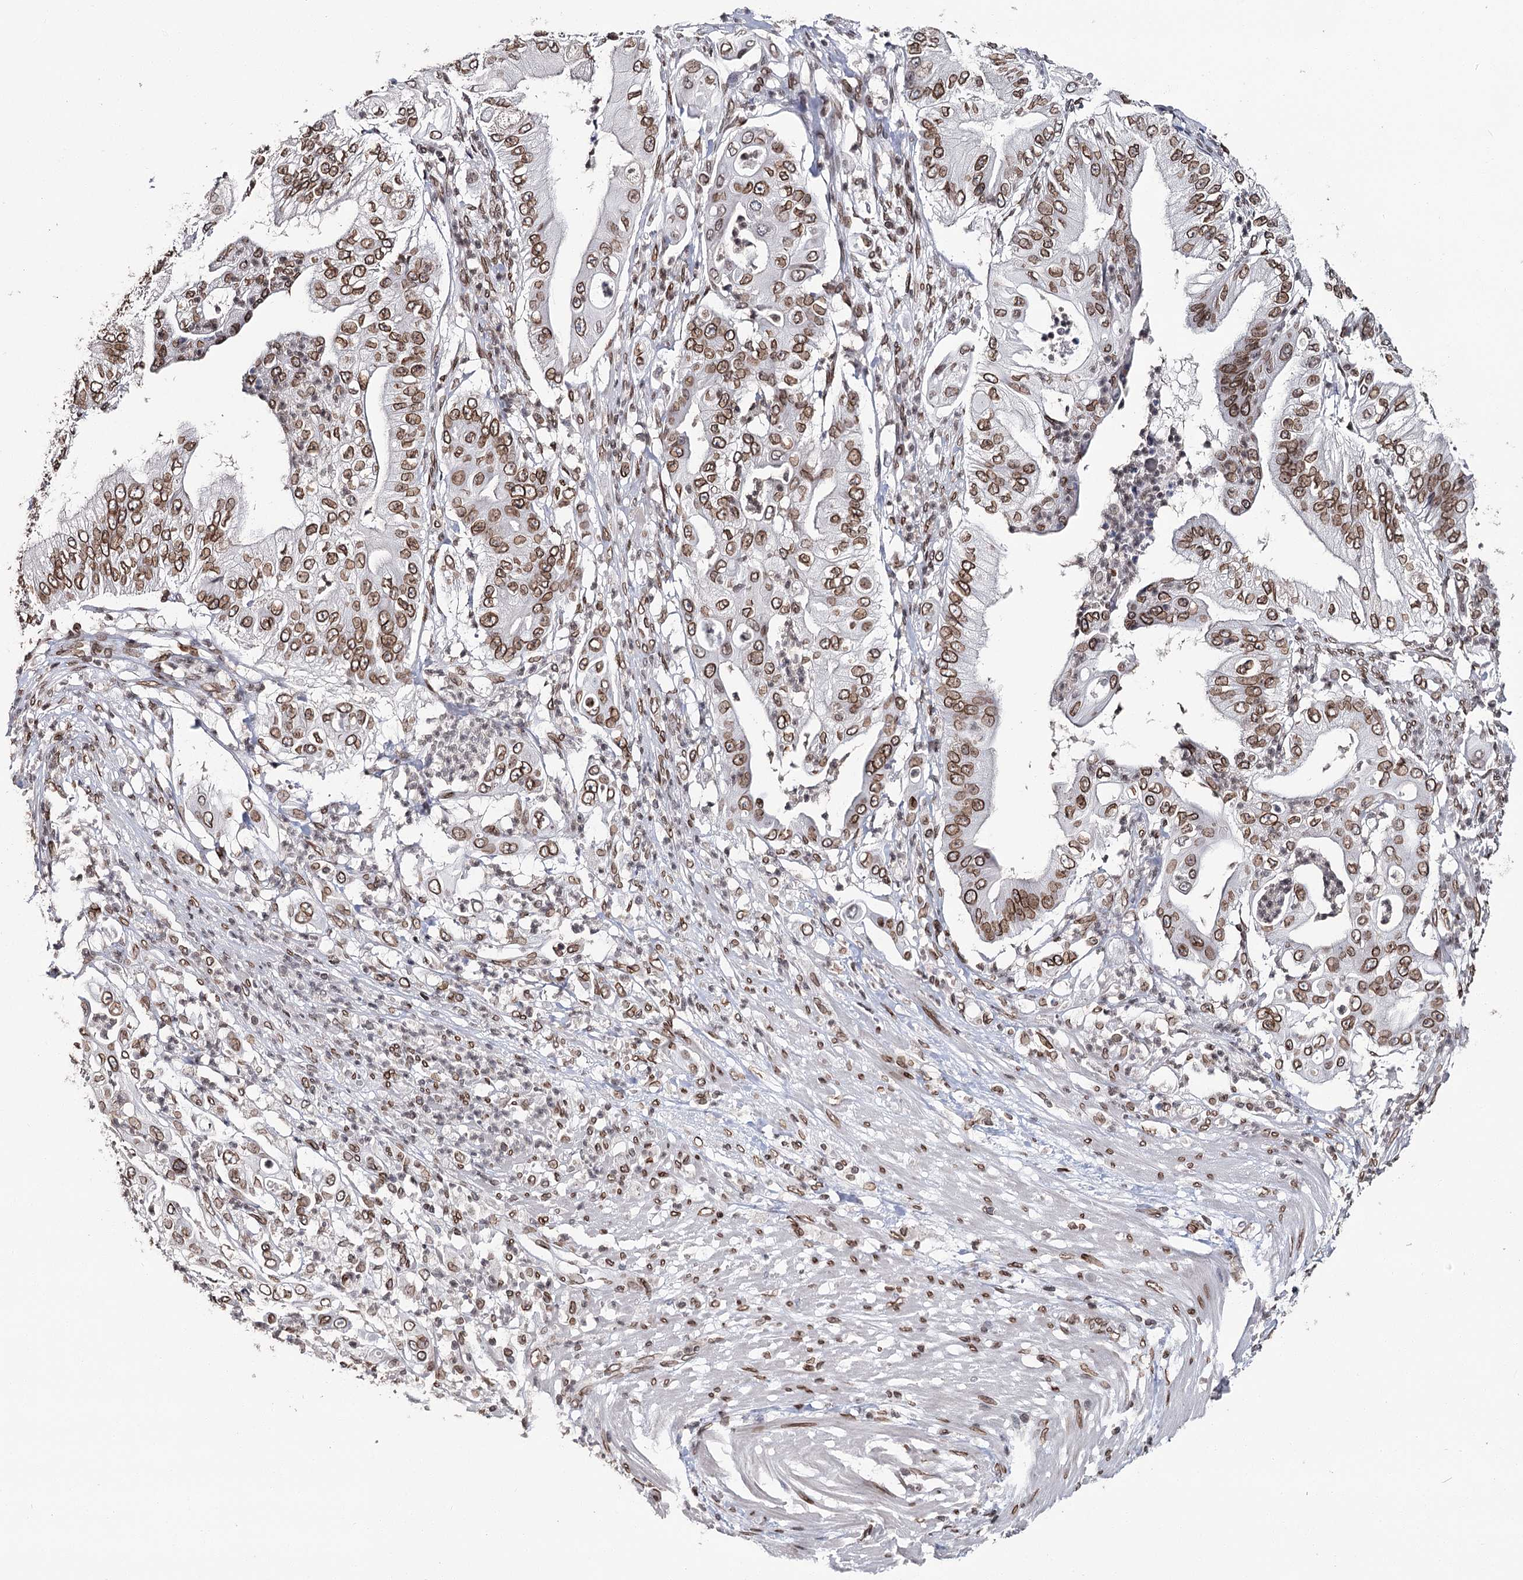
{"staining": {"intensity": "moderate", "quantity": ">75%", "location": "cytoplasmic/membranous,nuclear"}, "tissue": "pancreatic cancer", "cell_type": "Tumor cells", "image_type": "cancer", "snomed": [{"axis": "morphology", "description": "Adenocarcinoma, NOS"}, {"axis": "topography", "description": "Pancreas"}], "caption": "Pancreatic cancer (adenocarcinoma) stained with a brown dye exhibits moderate cytoplasmic/membranous and nuclear positive positivity in about >75% of tumor cells.", "gene": "KIAA0930", "patient": {"sex": "female", "age": 77}}